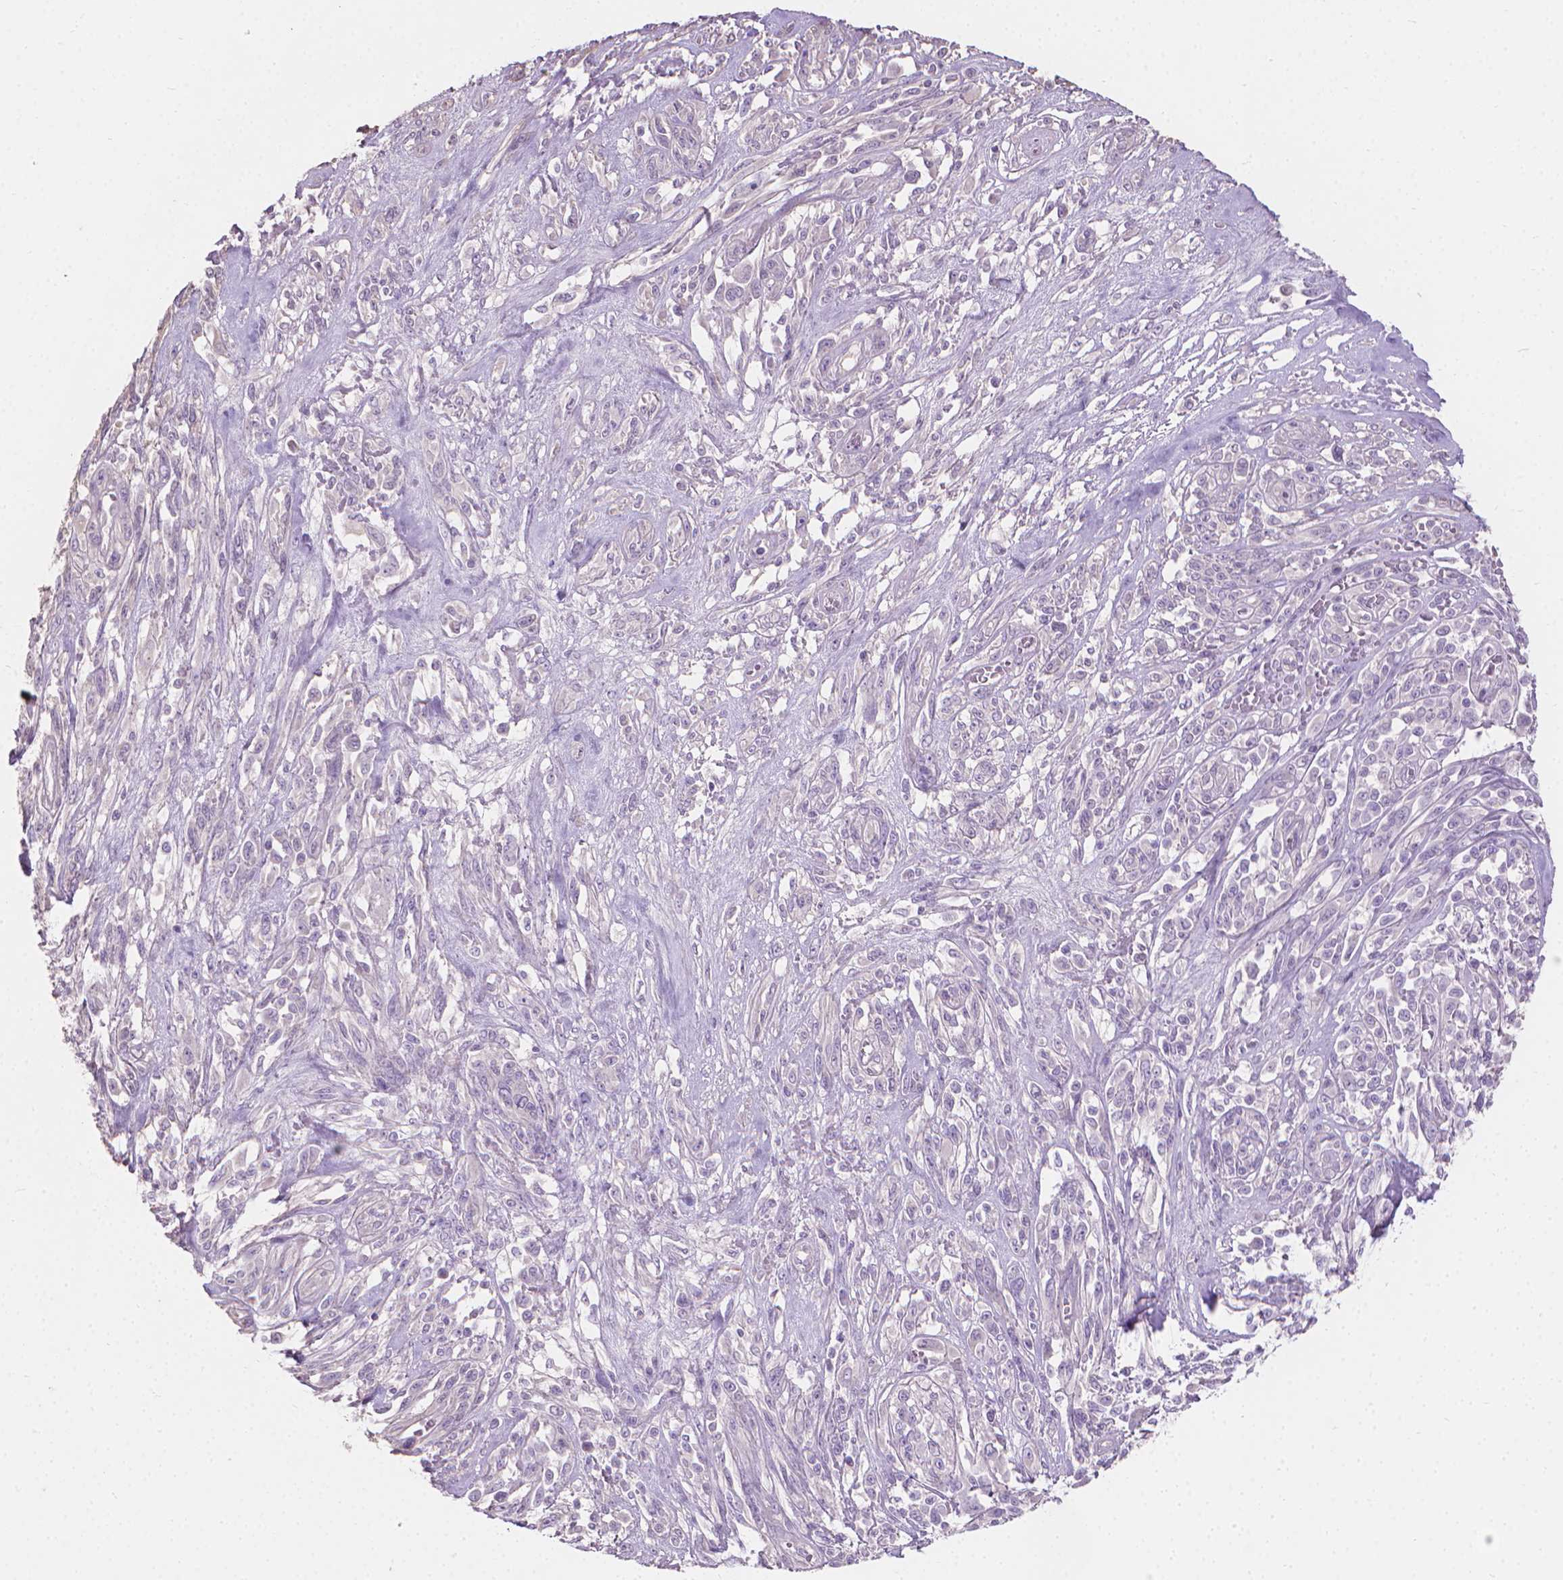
{"staining": {"intensity": "negative", "quantity": "none", "location": "none"}, "tissue": "melanoma", "cell_type": "Tumor cells", "image_type": "cancer", "snomed": [{"axis": "morphology", "description": "Malignant melanoma, NOS"}, {"axis": "topography", "description": "Skin"}], "caption": "Human melanoma stained for a protein using IHC demonstrates no staining in tumor cells.", "gene": "CABCOCO1", "patient": {"sex": "female", "age": 91}}